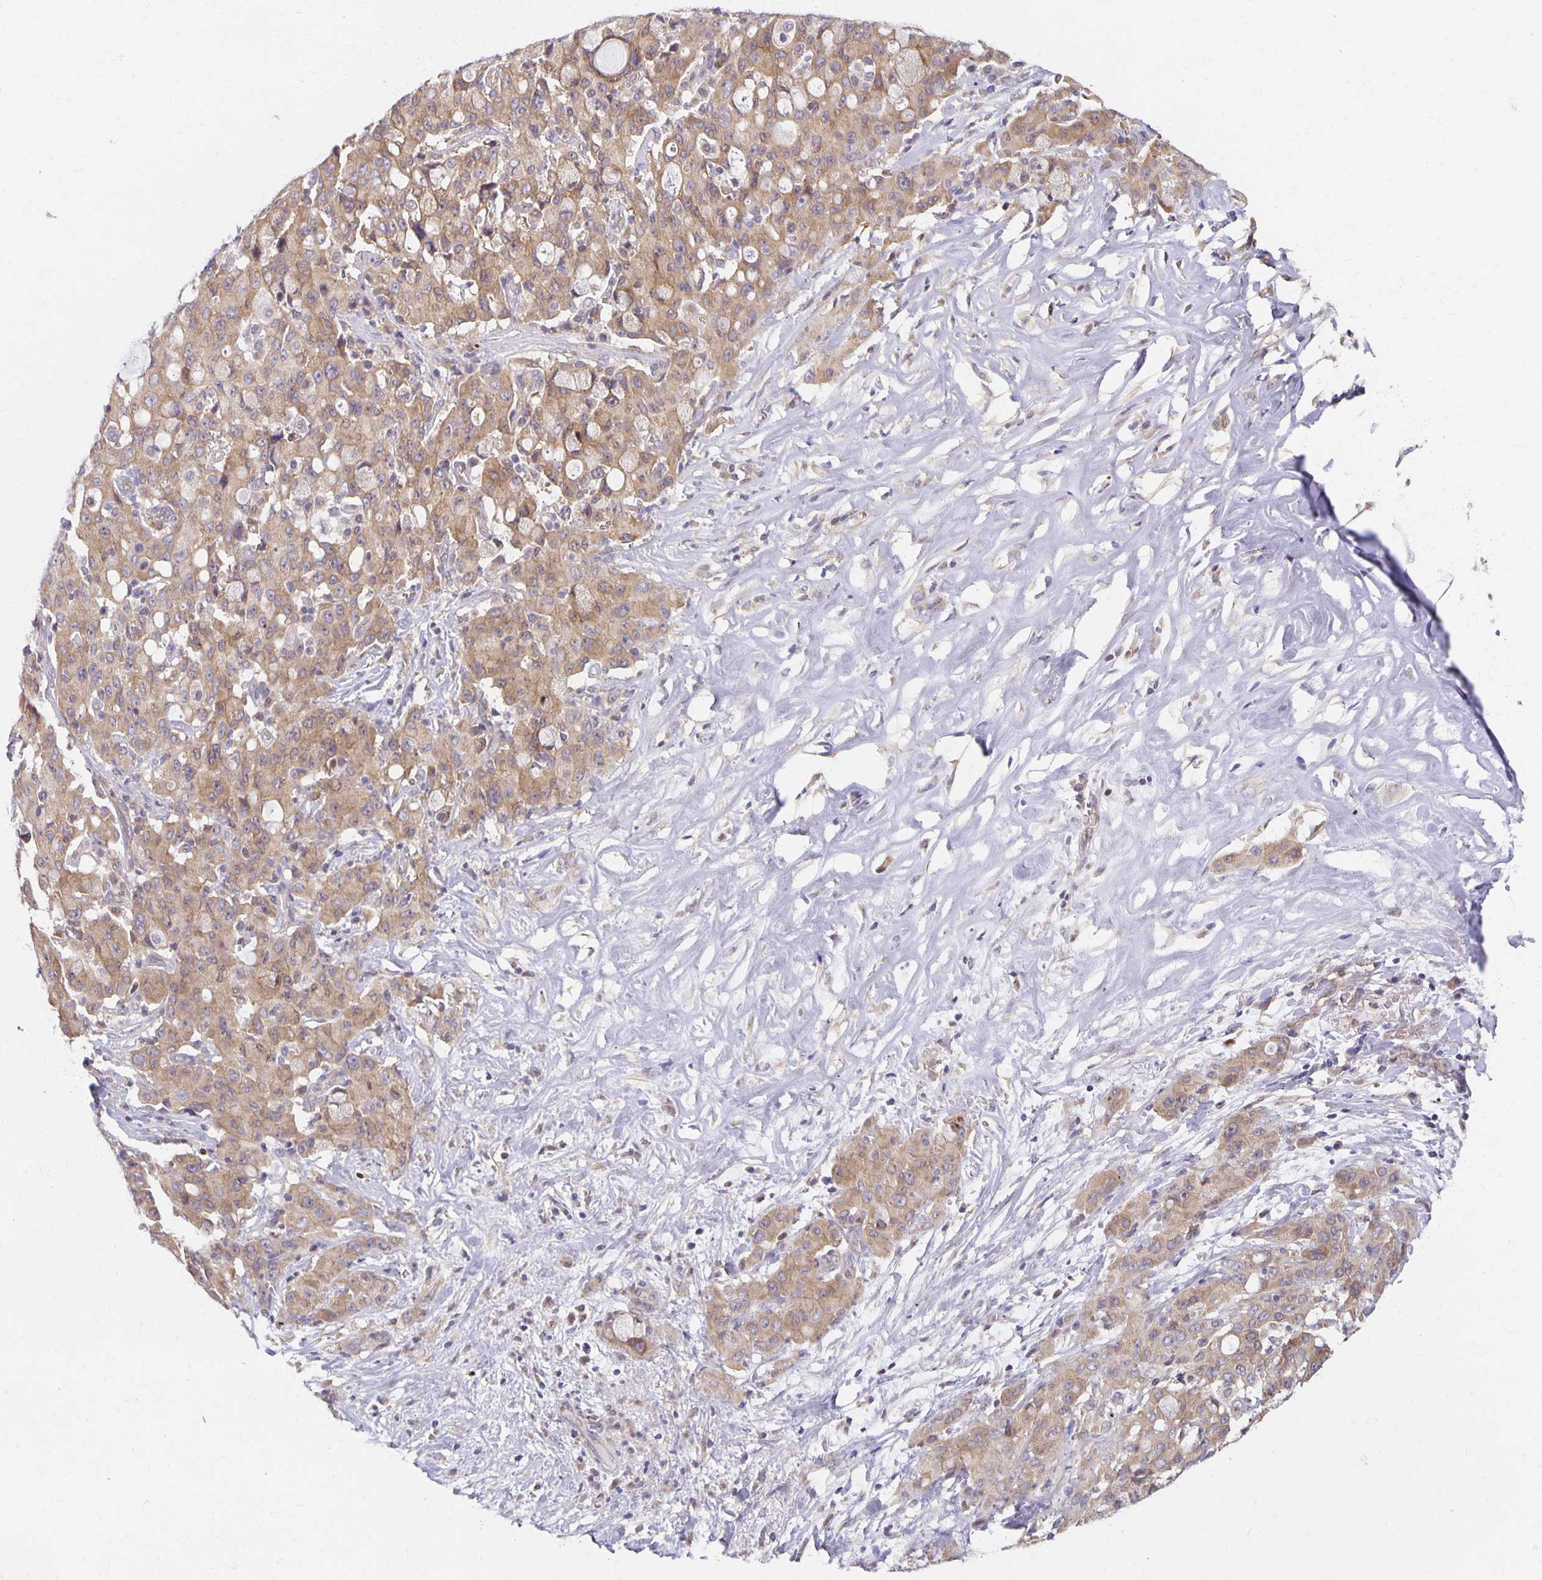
{"staining": {"intensity": "moderate", "quantity": ">75%", "location": "cytoplasmic/membranous"}, "tissue": "lung cancer", "cell_type": "Tumor cells", "image_type": "cancer", "snomed": [{"axis": "morphology", "description": "Adenocarcinoma, NOS"}, {"axis": "topography", "description": "Lung"}], "caption": "Immunohistochemistry (IHC) photomicrograph of neoplastic tissue: adenocarcinoma (lung) stained using immunohistochemistry shows medium levels of moderate protein expression localized specifically in the cytoplasmic/membranous of tumor cells, appearing as a cytoplasmic/membranous brown color.", "gene": "SORL1", "patient": {"sex": "female", "age": 44}}